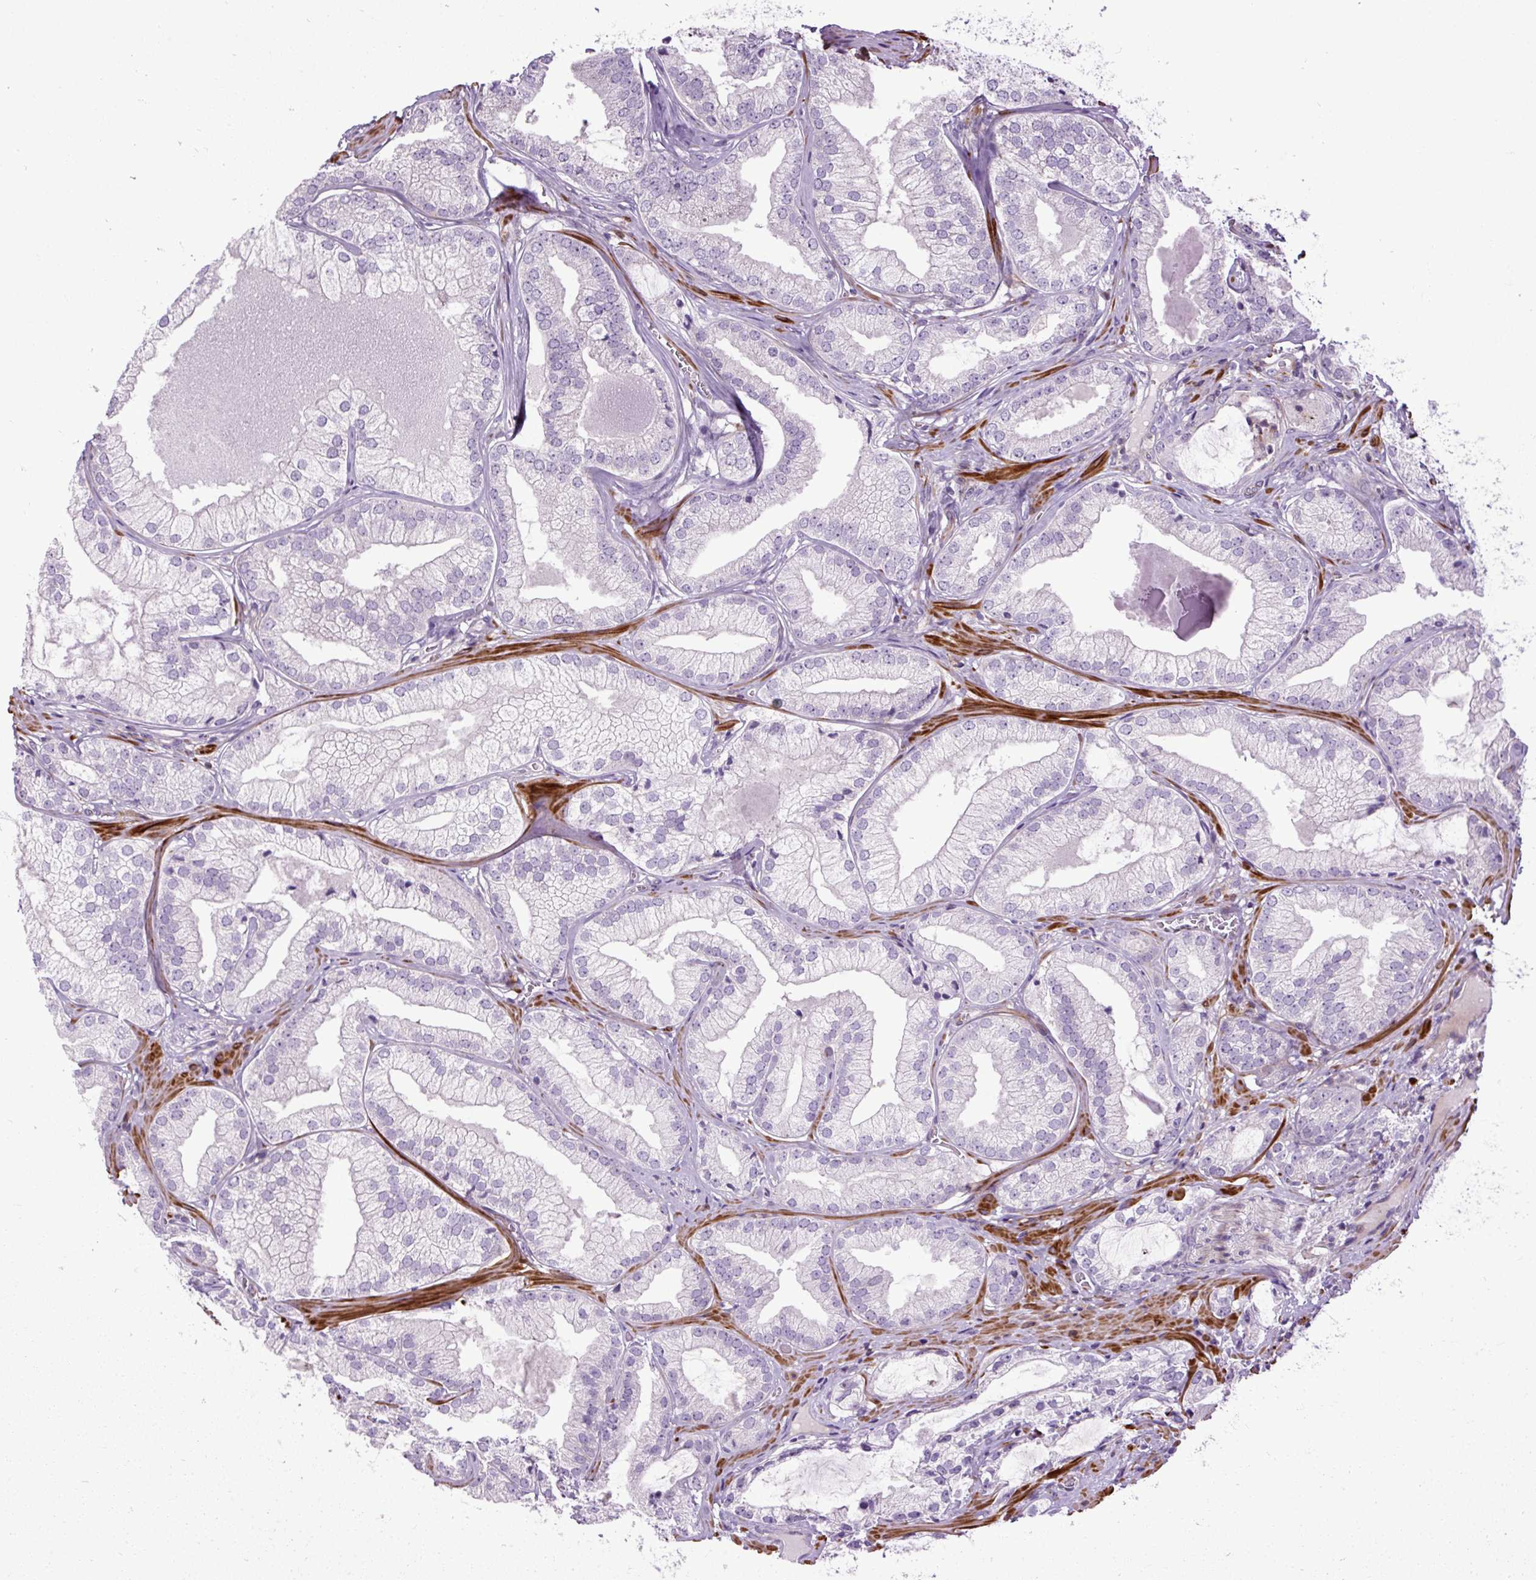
{"staining": {"intensity": "negative", "quantity": "none", "location": "none"}, "tissue": "prostate cancer", "cell_type": "Tumor cells", "image_type": "cancer", "snomed": [{"axis": "morphology", "description": "Adenocarcinoma, Medium grade"}, {"axis": "topography", "description": "Prostate"}], "caption": "Immunohistochemistry (IHC) of human prostate medium-grade adenocarcinoma demonstrates no staining in tumor cells. Nuclei are stained in blue.", "gene": "ZNF197", "patient": {"sex": "male", "age": 57}}